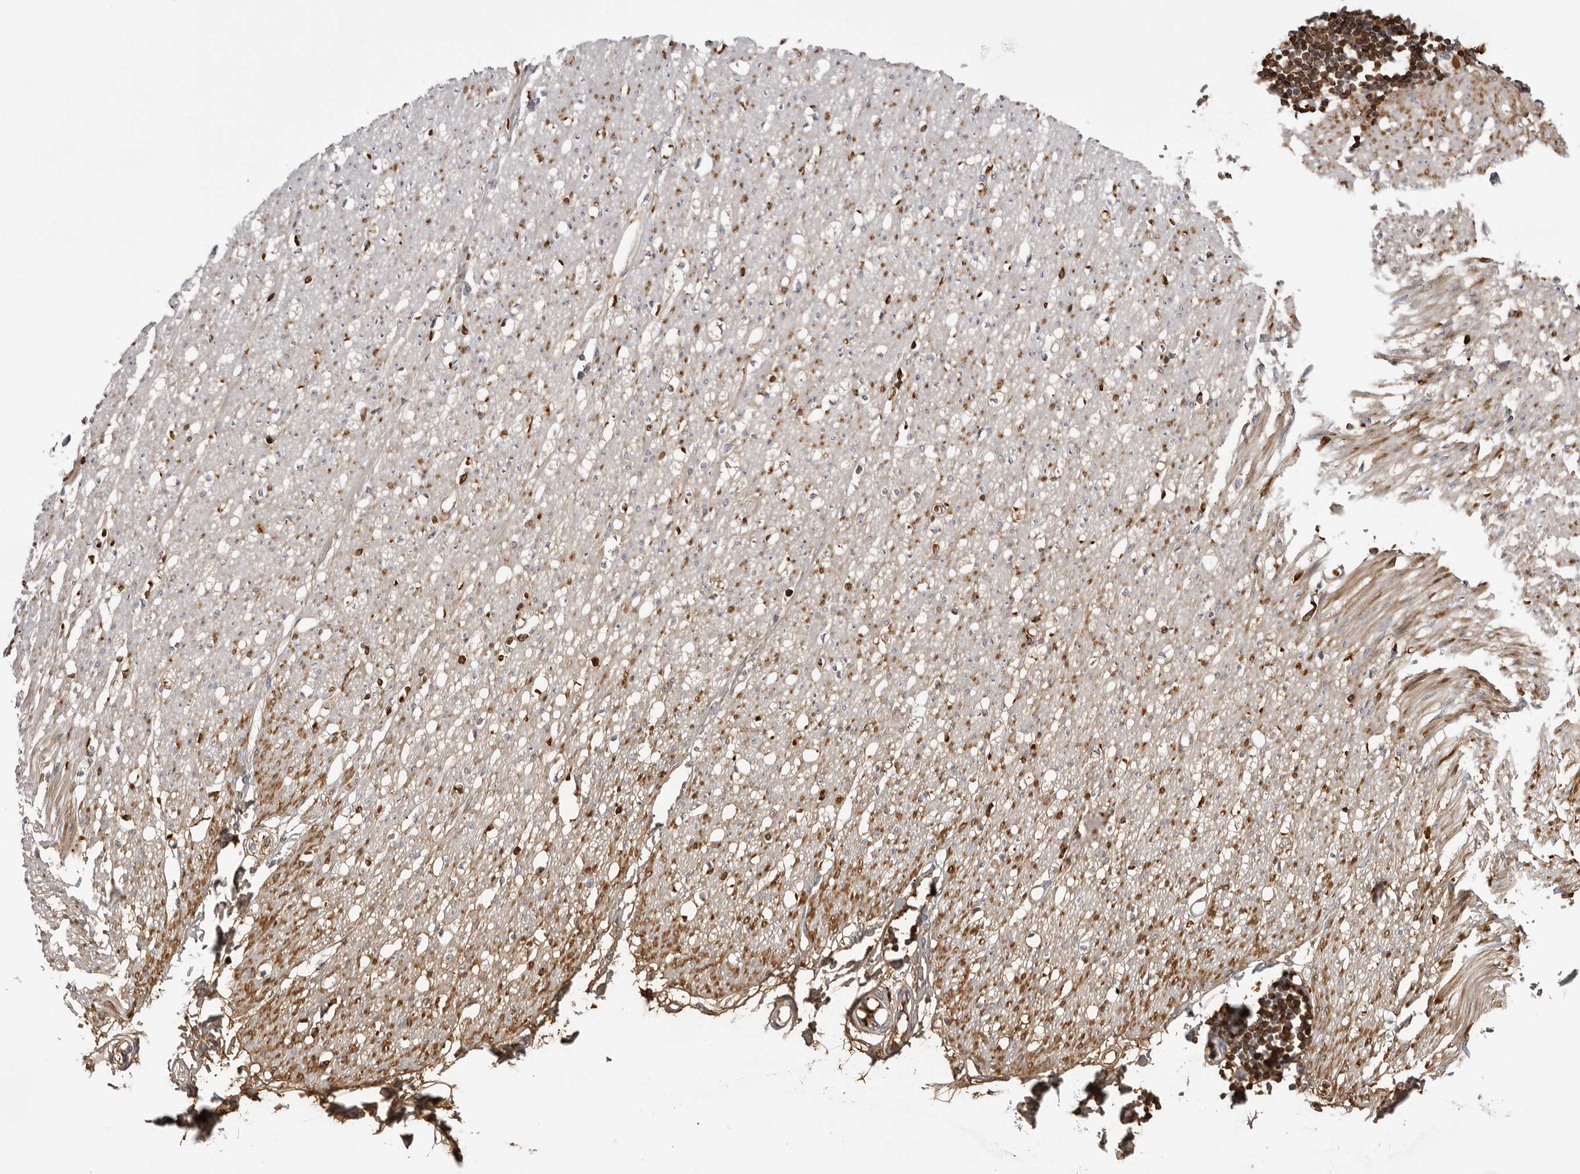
{"staining": {"intensity": "moderate", "quantity": ">75%", "location": "cytoplasmic/membranous"}, "tissue": "soft tissue", "cell_type": "Fibroblasts", "image_type": "normal", "snomed": [{"axis": "morphology", "description": "Normal tissue, NOS"}, {"axis": "morphology", "description": "Adenocarcinoma, NOS"}, {"axis": "topography", "description": "Colon"}, {"axis": "topography", "description": "Peripheral nerve tissue"}], "caption": "Protein analysis of benign soft tissue reveals moderate cytoplasmic/membranous positivity in approximately >75% of fibroblasts. The staining is performed using DAB brown chromogen to label protein expression. The nuclei are counter-stained blue using hematoxylin.", "gene": "PLEKHF2", "patient": {"sex": "male", "age": 14}}